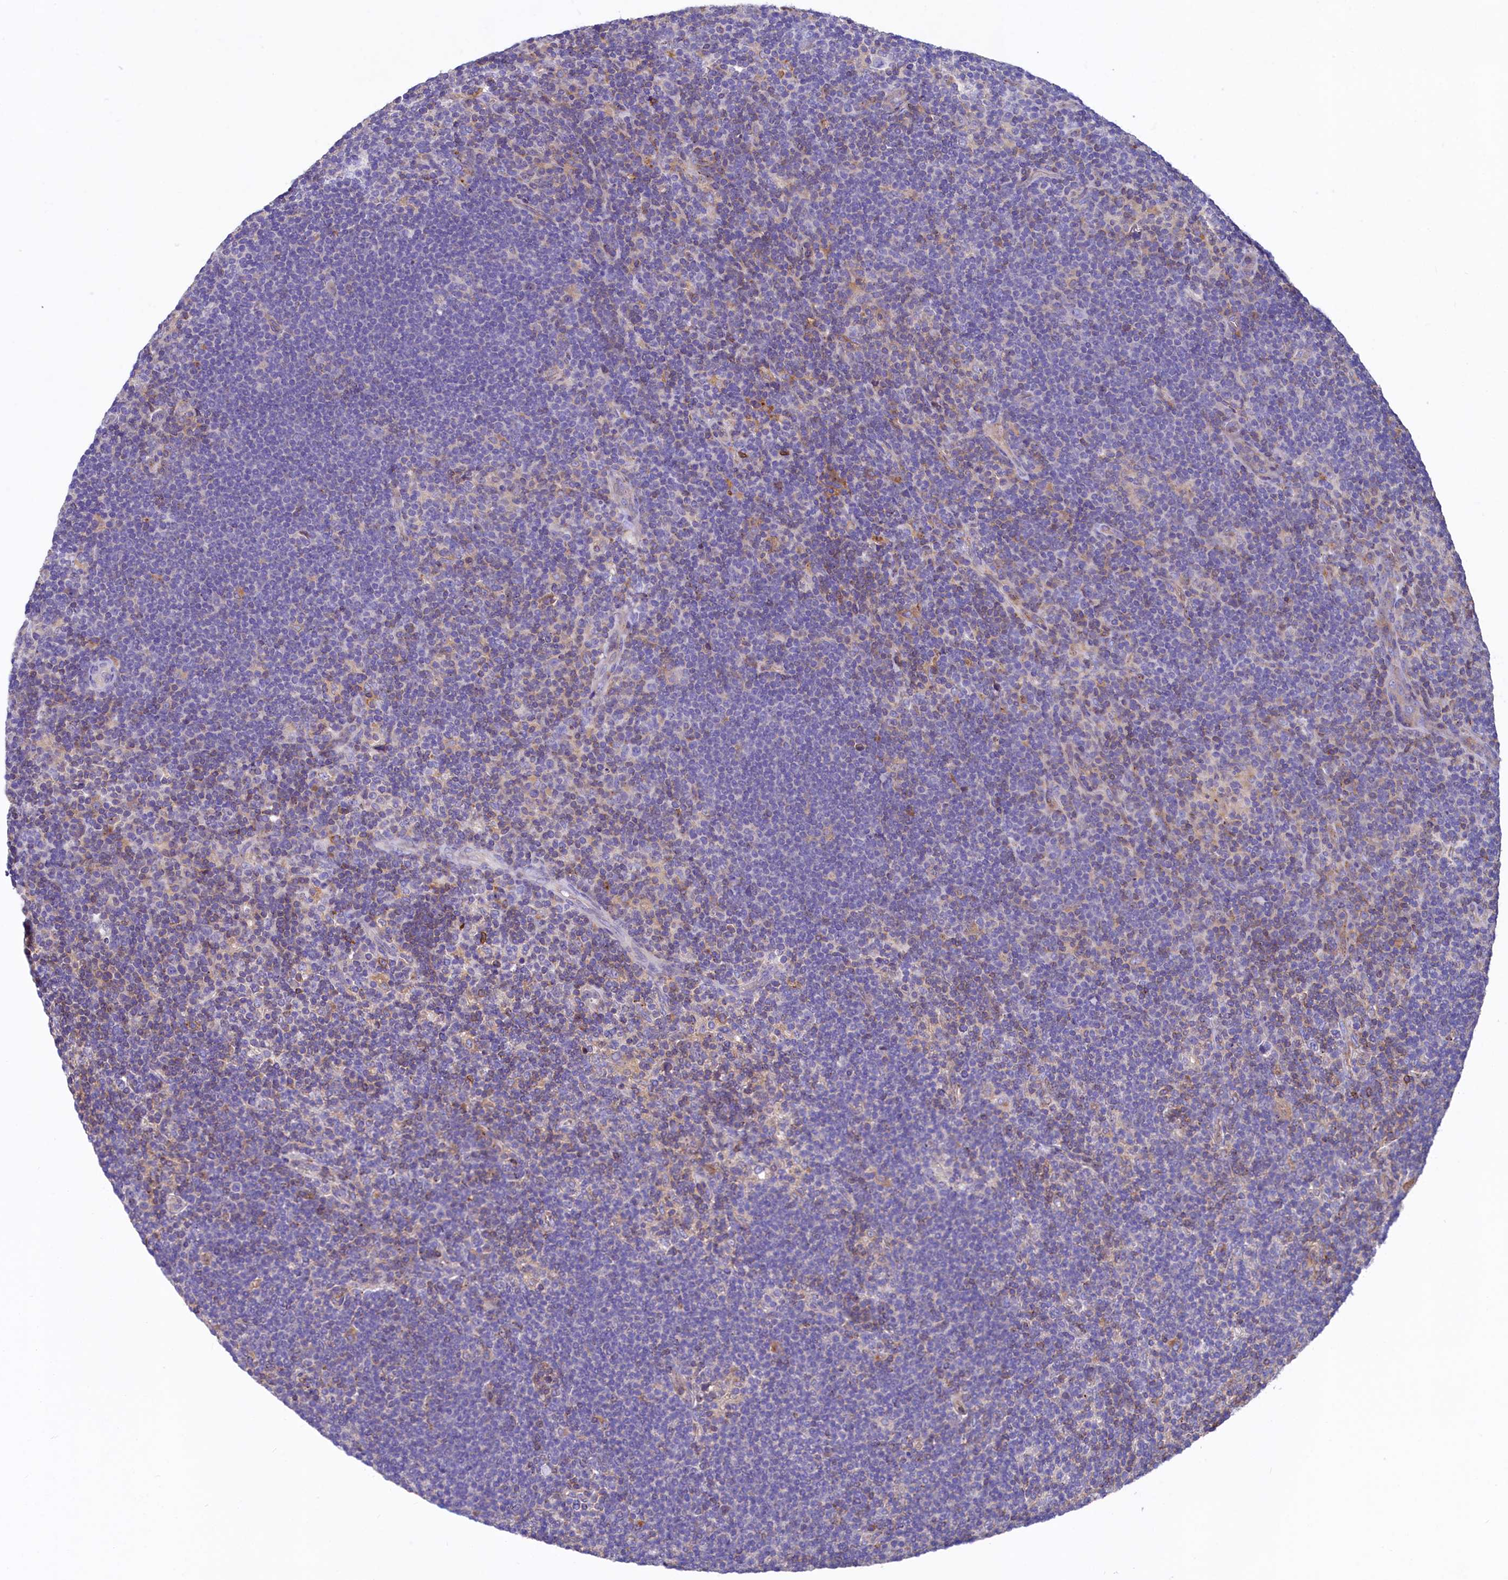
{"staining": {"intensity": "negative", "quantity": "none", "location": "none"}, "tissue": "lymphoma", "cell_type": "Tumor cells", "image_type": "cancer", "snomed": [{"axis": "morphology", "description": "Hodgkin's disease, NOS"}, {"axis": "topography", "description": "Lymph node"}], "caption": "Hodgkin's disease was stained to show a protein in brown. There is no significant positivity in tumor cells.", "gene": "HPS6", "patient": {"sex": "female", "age": 57}}